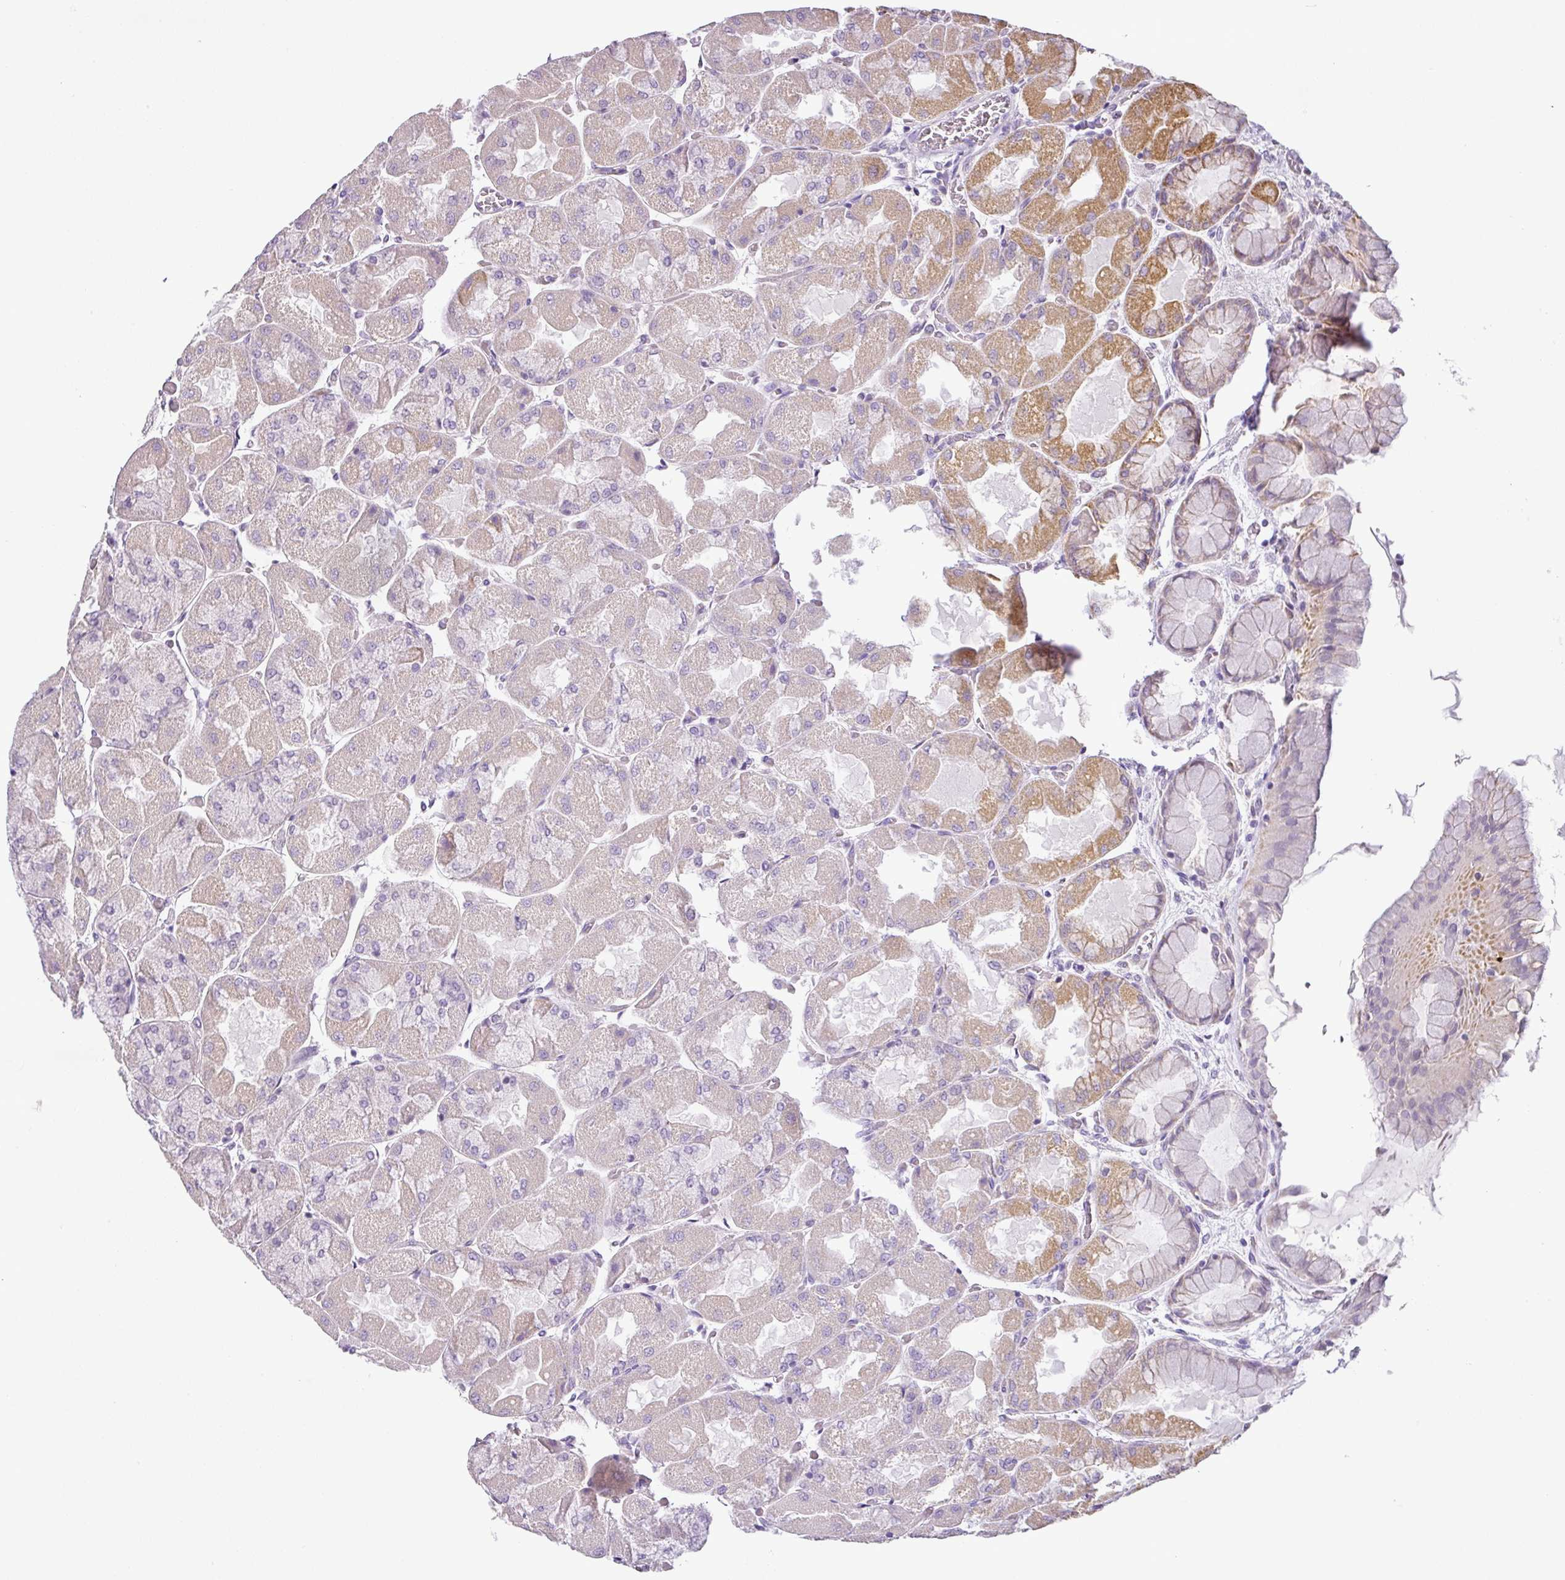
{"staining": {"intensity": "strong", "quantity": "25%-75%", "location": "cytoplasmic/membranous"}, "tissue": "stomach", "cell_type": "Glandular cells", "image_type": "normal", "snomed": [{"axis": "morphology", "description": "Normal tissue, NOS"}, {"axis": "topography", "description": "Stomach"}], "caption": "The photomicrograph displays a brown stain indicating the presence of a protein in the cytoplasmic/membranous of glandular cells in stomach.", "gene": "HMCN2", "patient": {"sex": "female", "age": 61}}